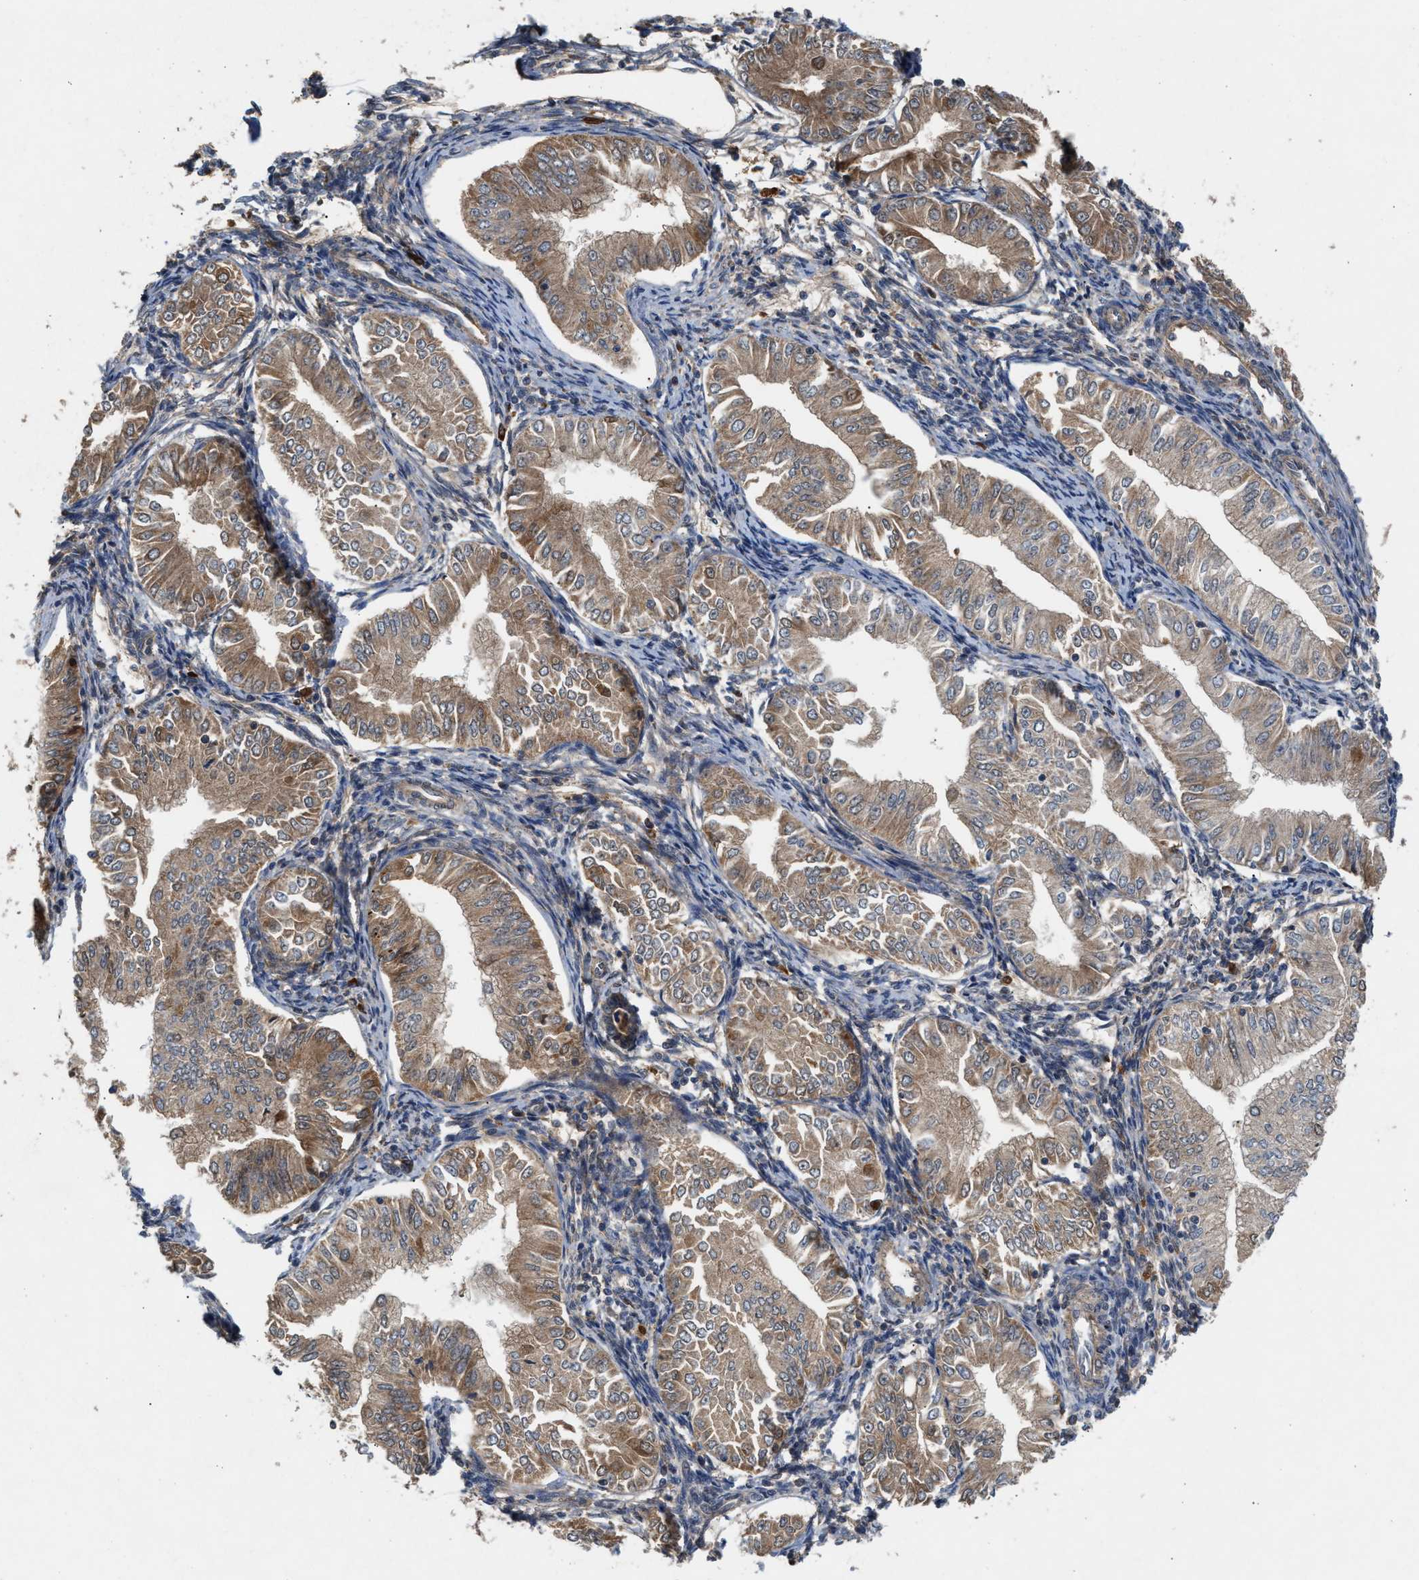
{"staining": {"intensity": "moderate", "quantity": ">75%", "location": "cytoplasmic/membranous"}, "tissue": "endometrial cancer", "cell_type": "Tumor cells", "image_type": "cancer", "snomed": [{"axis": "morphology", "description": "Normal tissue, NOS"}, {"axis": "morphology", "description": "Adenocarcinoma, NOS"}, {"axis": "topography", "description": "Endometrium"}], "caption": "This is an image of IHC staining of endometrial adenocarcinoma, which shows moderate staining in the cytoplasmic/membranous of tumor cells.", "gene": "RUSC2", "patient": {"sex": "female", "age": 53}}